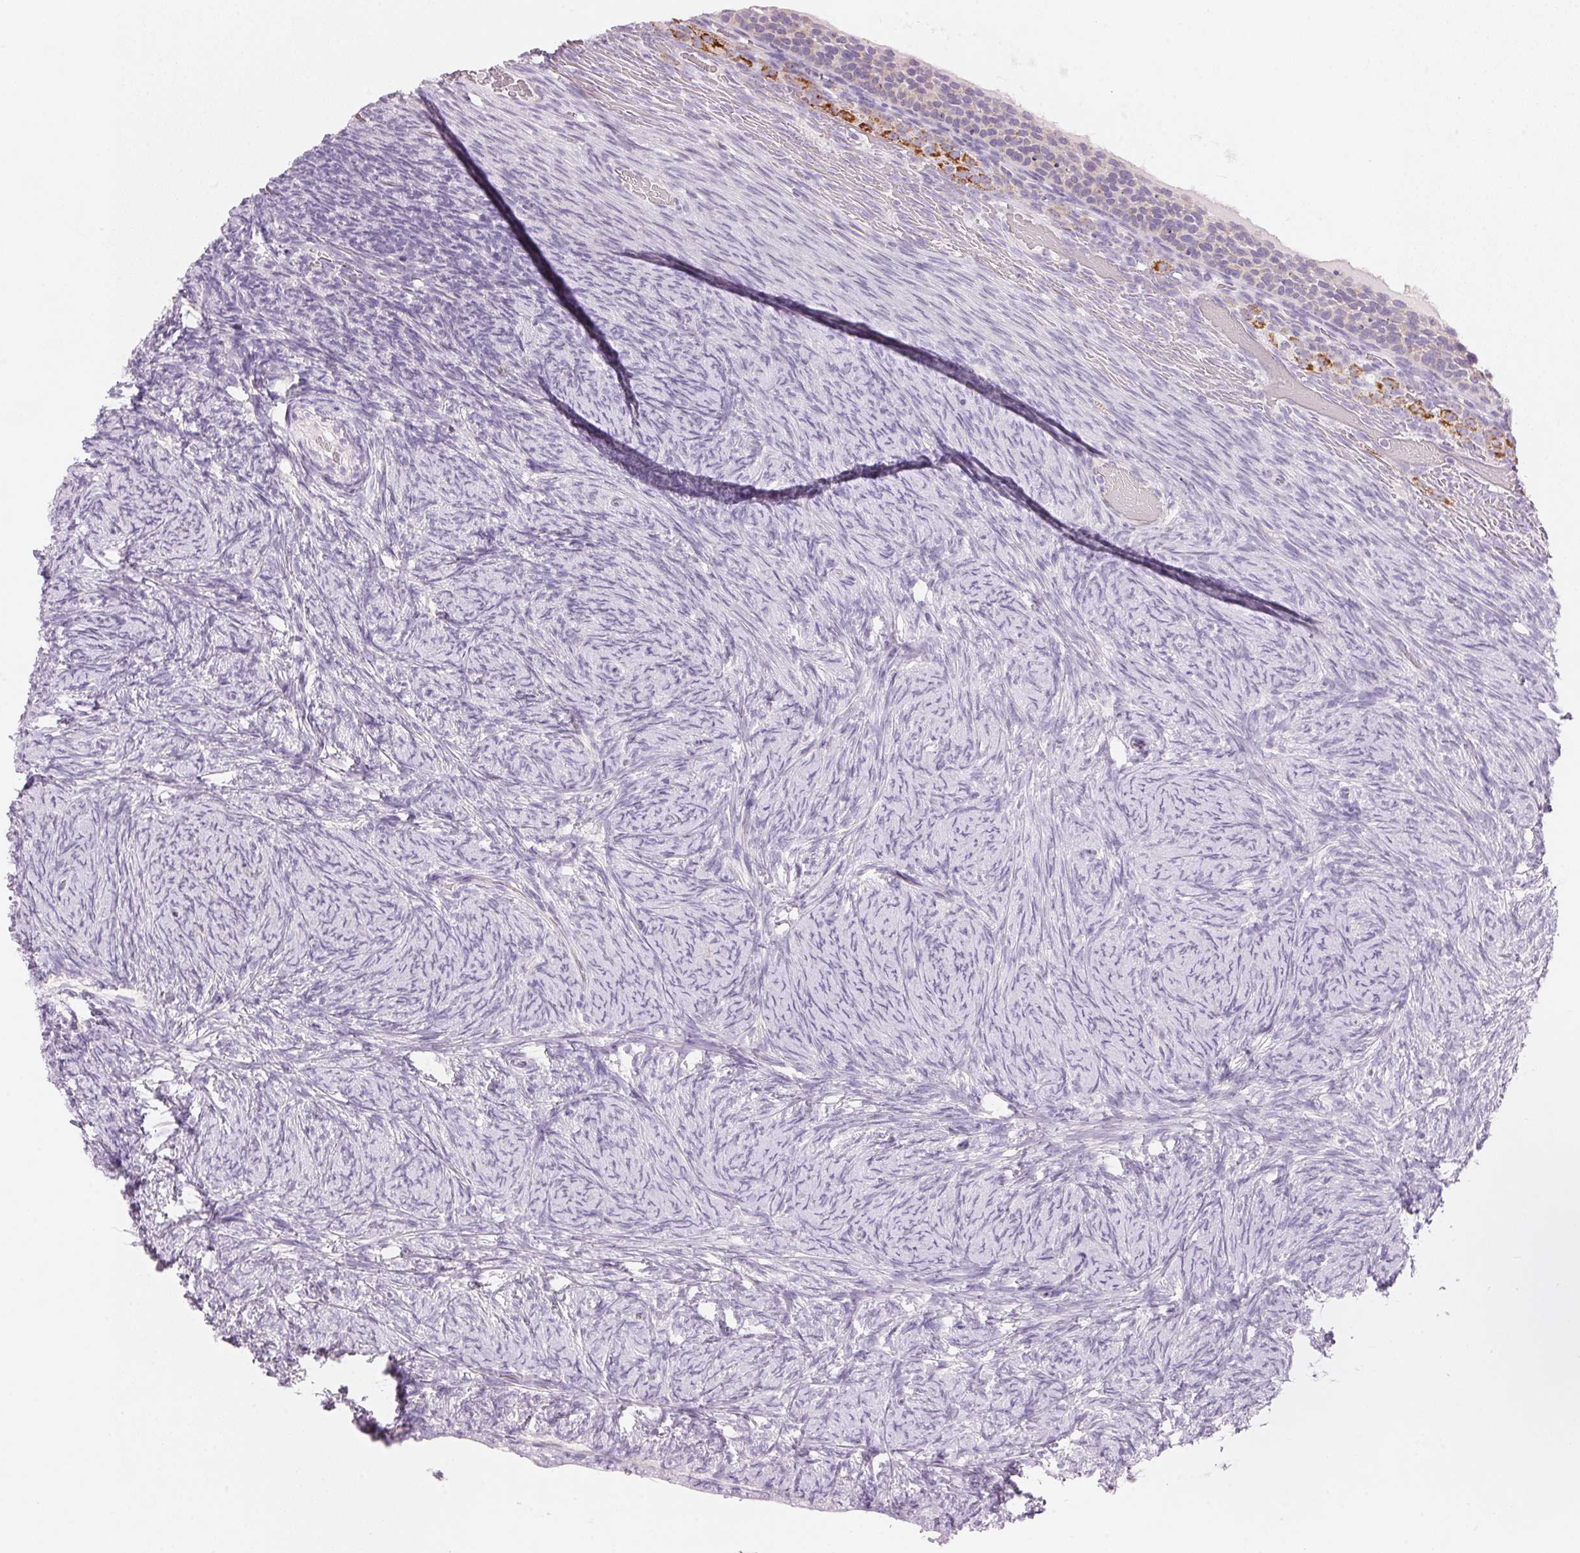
{"staining": {"intensity": "negative", "quantity": "none", "location": "none"}, "tissue": "ovary", "cell_type": "Follicle cells", "image_type": "normal", "snomed": [{"axis": "morphology", "description": "Normal tissue, NOS"}, {"axis": "topography", "description": "Ovary"}], "caption": "Immunohistochemistry image of unremarkable ovary: ovary stained with DAB (3,3'-diaminobenzidine) demonstrates no significant protein staining in follicle cells.", "gene": "CYP11B1", "patient": {"sex": "female", "age": 34}}